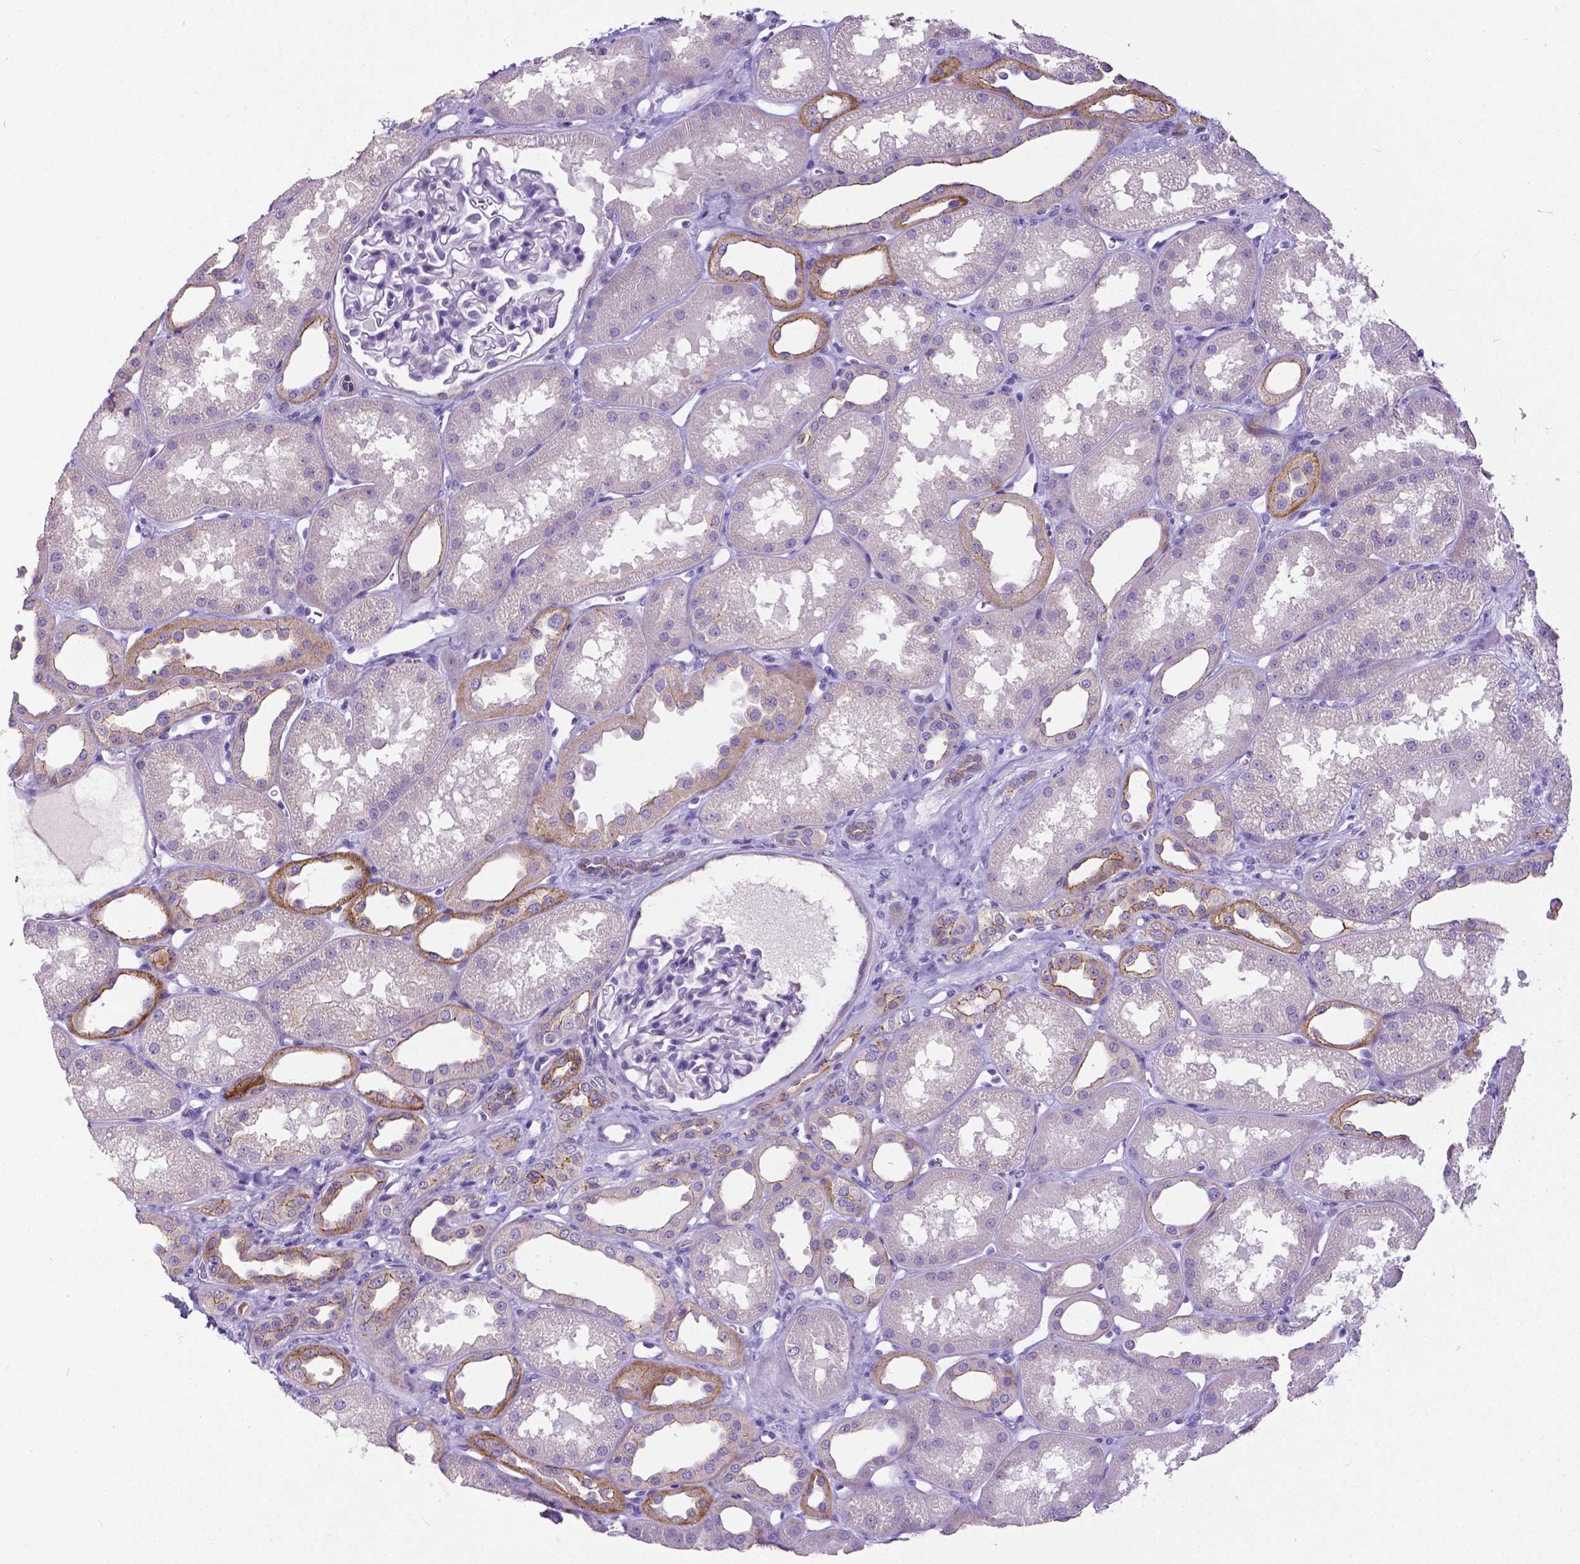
{"staining": {"intensity": "negative", "quantity": "none", "location": "none"}, "tissue": "kidney", "cell_type": "Cells in glomeruli", "image_type": "normal", "snomed": [{"axis": "morphology", "description": "Normal tissue, NOS"}, {"axis": "topography", "description": "Kidney"}], "caption": "Immunohistochemistry histopathology image of benign kidney: human kidney stained with DAB demonstrates no significant protein expression in cells in glomeruli.", "gene": "OCLN", "patient": {"sex": "male", "age": 61}}